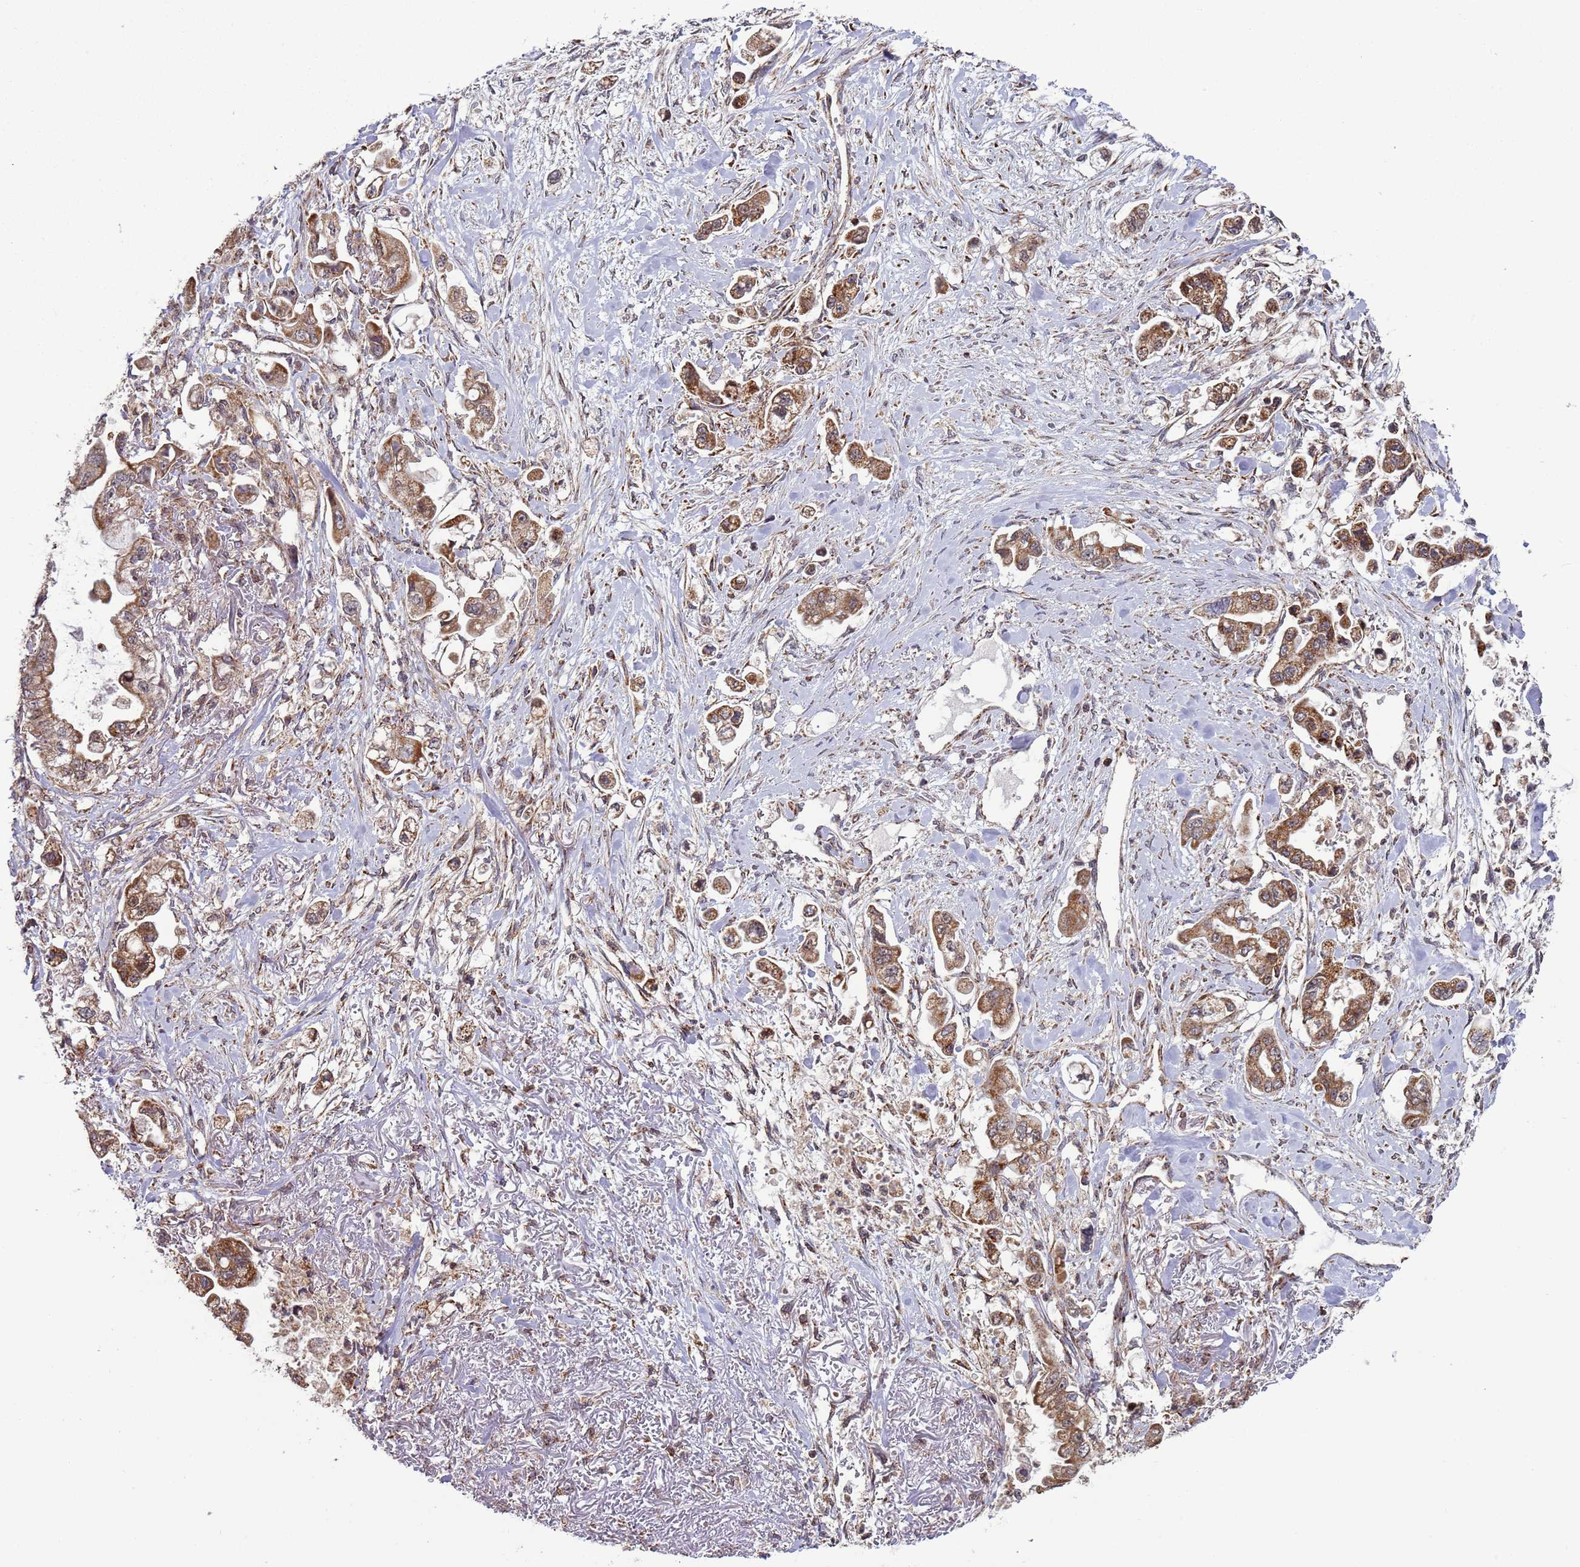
{"staining": {"intensity": "moderate", "quantity": ">75%", "location": "cytoplasmic/membranous"}, "tissue": "stomach cancer", "cell_type": "Tumor cells", "image_type": "cancer", "snomed": [{"axis": "morphology", "description": "Adenocarcinoma, NOS"}, {"axis": "topography", "description": "Stomach"}], "caption": "Immunohistochemical staining of adenocarcinoma (stomach) exhibits moderate cytoplasmic/membranous protein expression in about >75% of tumor cells.", "gene": "RCOR2", "patient": {"sex": "male", "age": 62}}